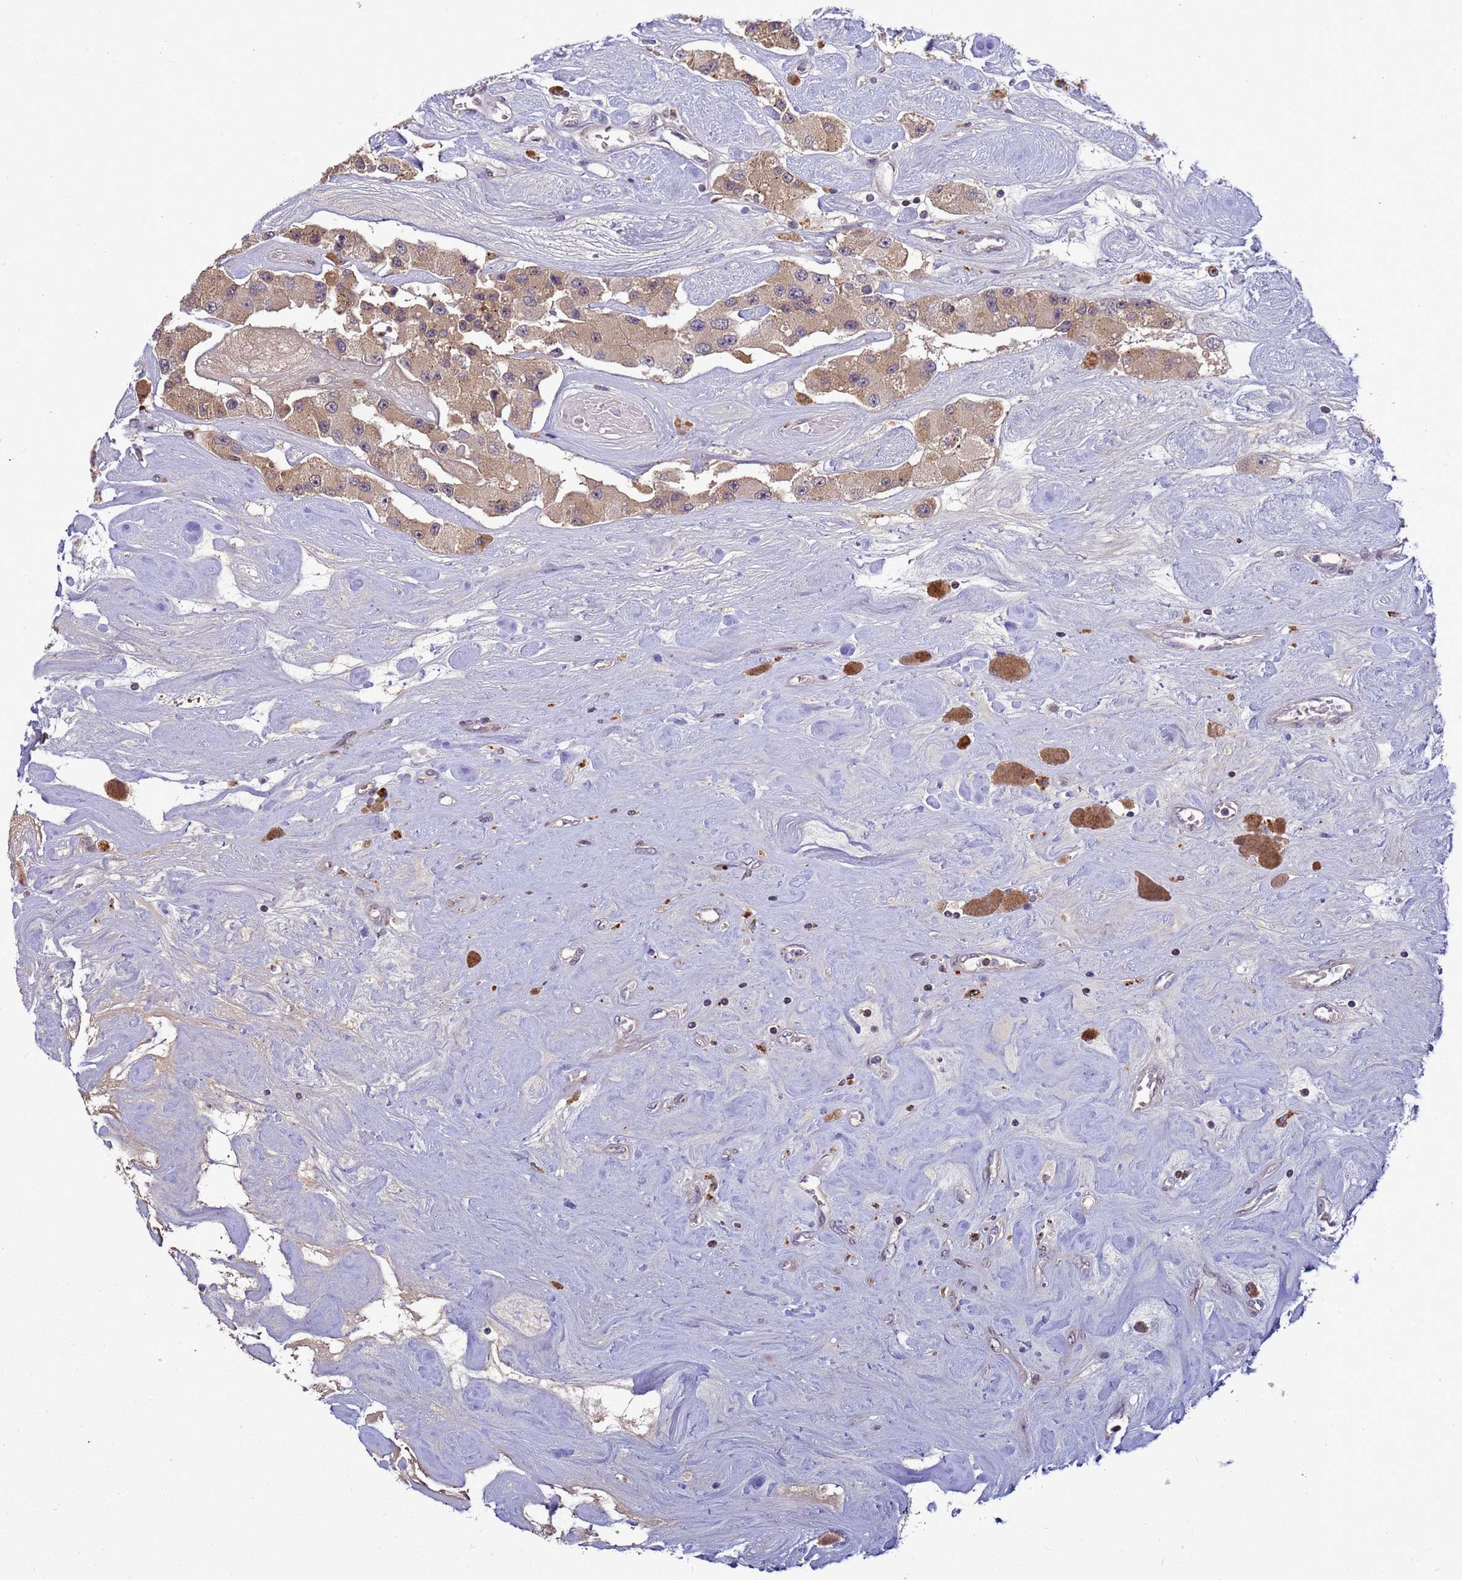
{"staining": {"intensity": "weak", "quantity": ">75%", "location": "cytoplasmic/membranous"}, "tissue": "carcinoid", "cell_type": "Tumor cells", "image_type": "cancer", "snomed": [{"axis": "morphology", "description": "Carcinoid, malignant, NOS"}, {"axis": "topography", "description": "Pancreas"}], "caption": "DAB immunohistochemical staining of human carcinoid exhibits weak cytoplasmic/membranous protein staining in about >75% of tumor cells. (brown staining indicates protein expression, while blue staining denotes nuclei).", "gene": "TMEM74B", "patient": {"sex": "male", "age": 41}}